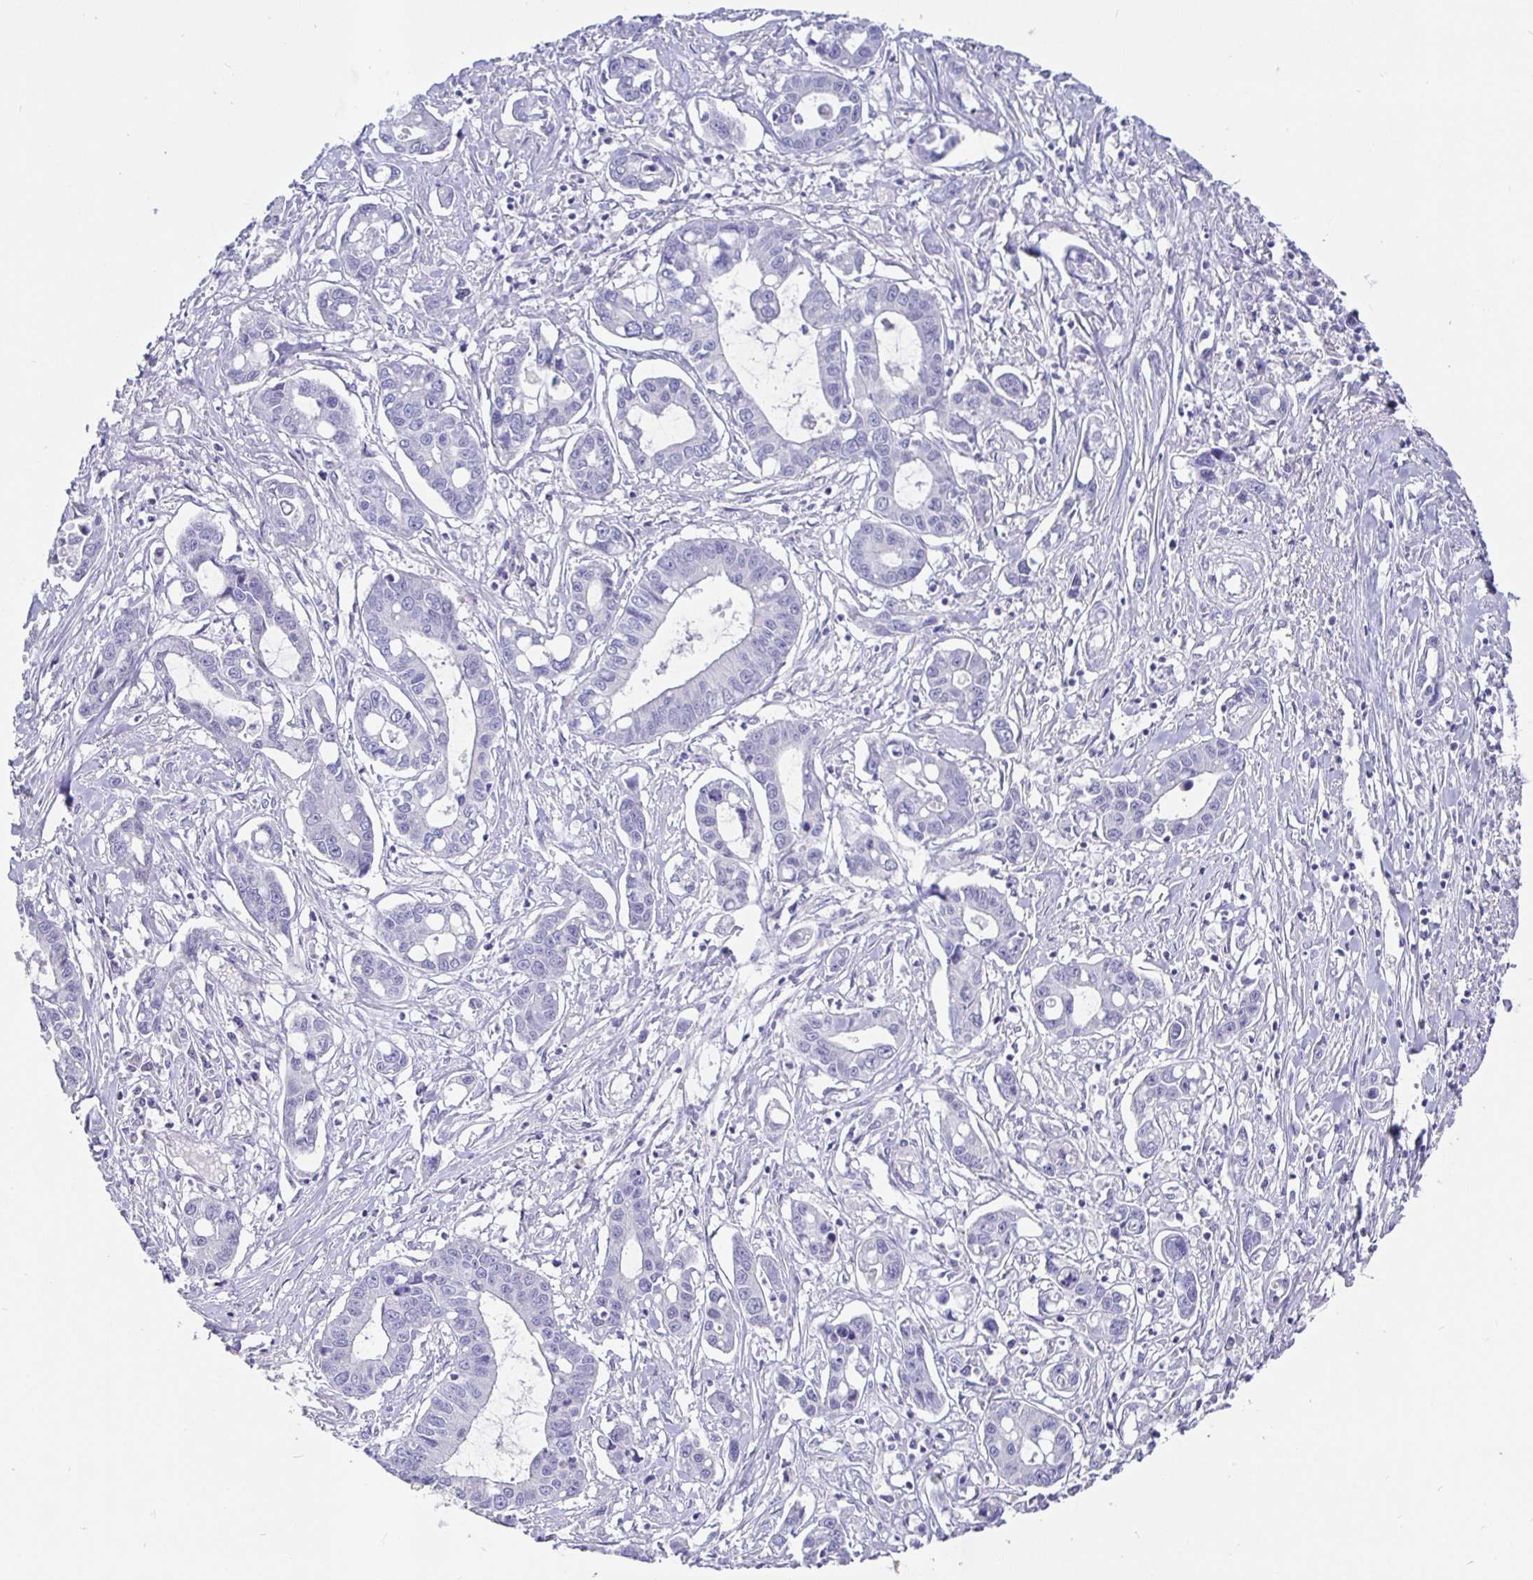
{"staining": {"intensity": "negative", "quantity": "none", "location": "none"}, "tissue": "liver cancer", "cell_type": "Tumor cells", "image_type": "cancer", "snomed": [{"axis": "morphology", "description": "Cholangiocarcinoma"}, {"axis": "topography", "description": "Liver"}], "caption": "A high-resolution histopathology image shows immunohistochemistry (IHC) staining of liver cancer (cholangiocarcinoma), which demonstrates no significant expression in tumor cells.", "gene": "TPTE", "patient": {"sex": "male", "age": 58}}